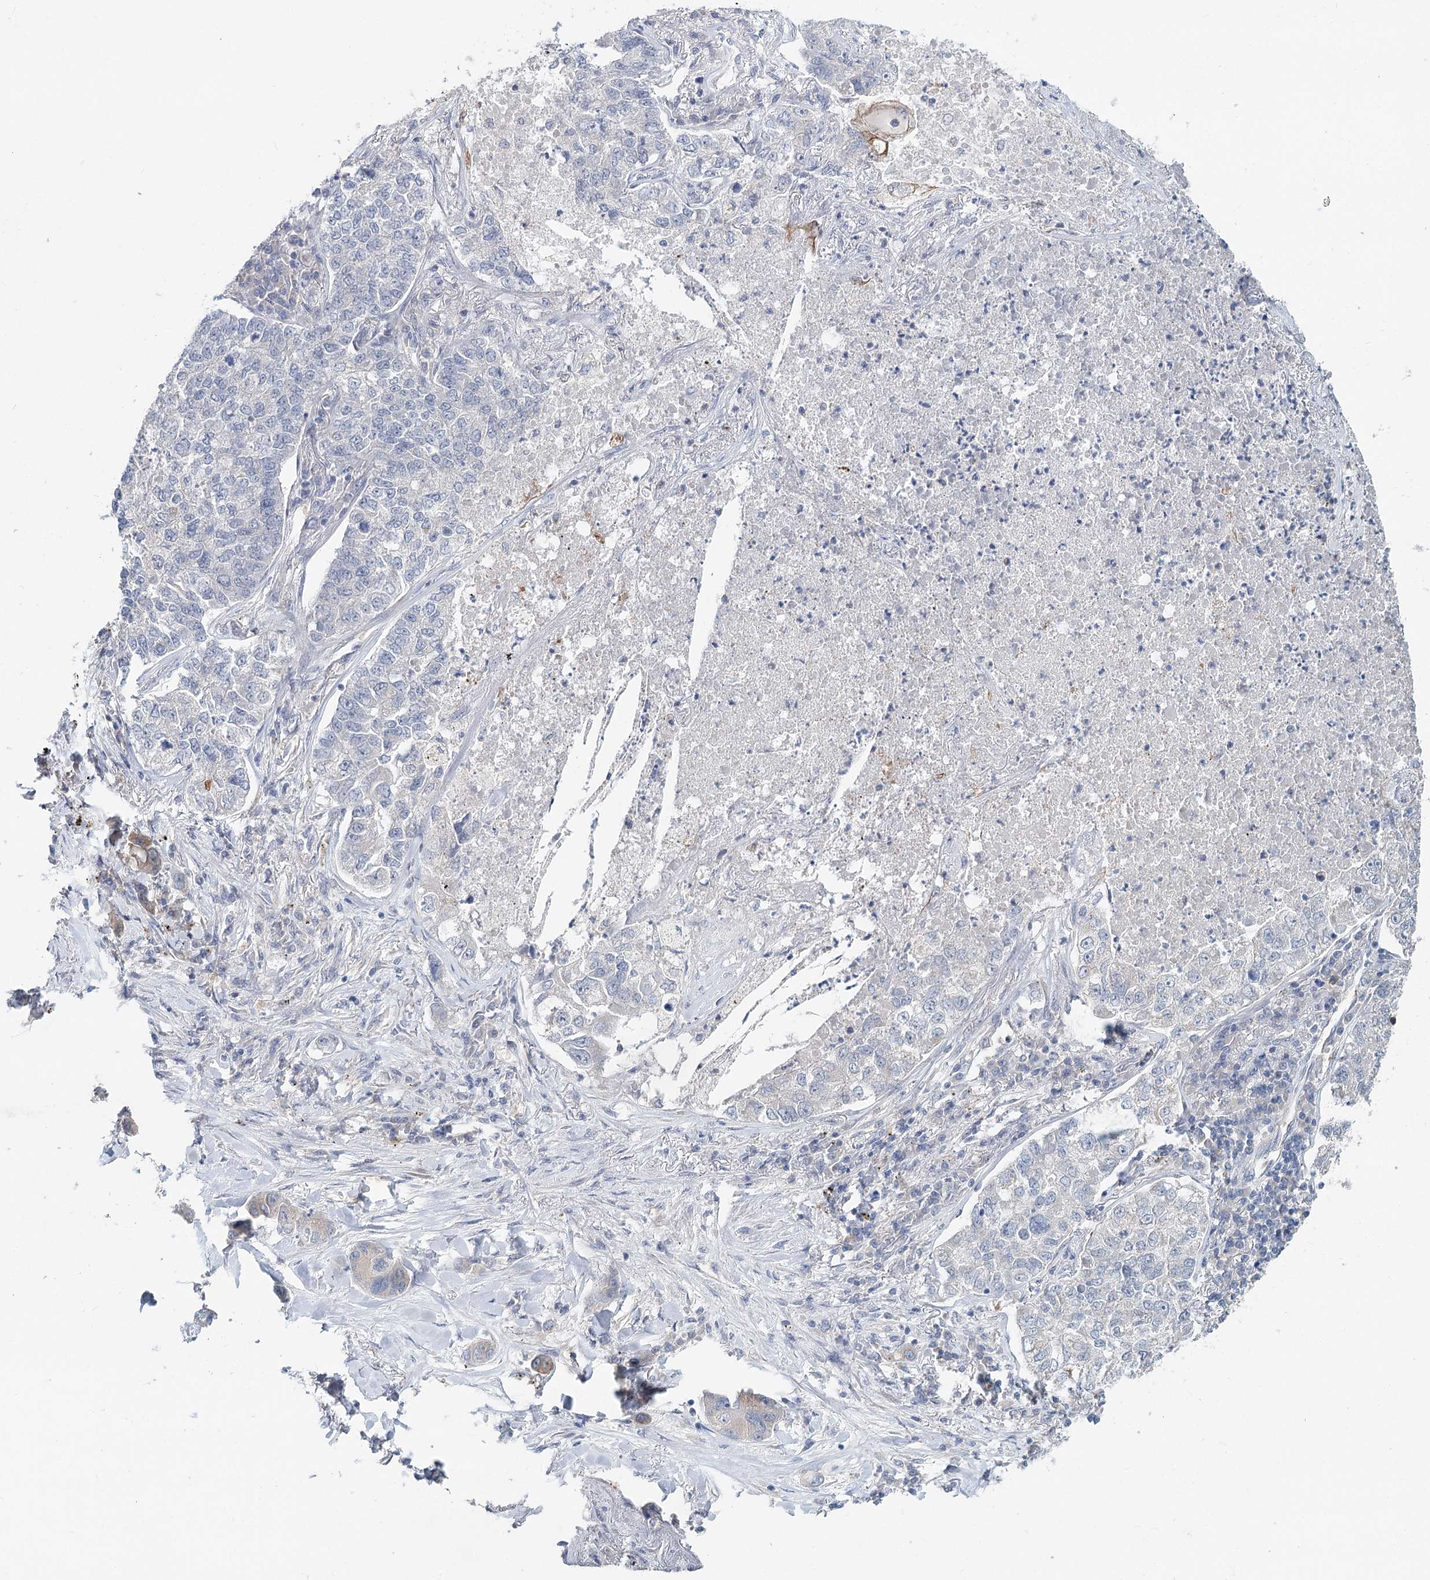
{"staining": {"intensity": "negative", "quantity": "none", "location": "none"}, "tissue": "lung cancer", "cell_type": "Tumor cells", "image_type": "cancer", "snomed": [{"axis": "morphology", "description": "Adenocarcinoma, NOS"}, {"axis": "topography", "description": "Lung"}], "caption": "Immunohistochemistry (IHC) micrograph of adenocarcinoma (lung) stained for a protein (brown), which demonstrates no expression in tumor cells.", "gene": "FBXO7", "patient": {"sex": "male", "age": 49}}